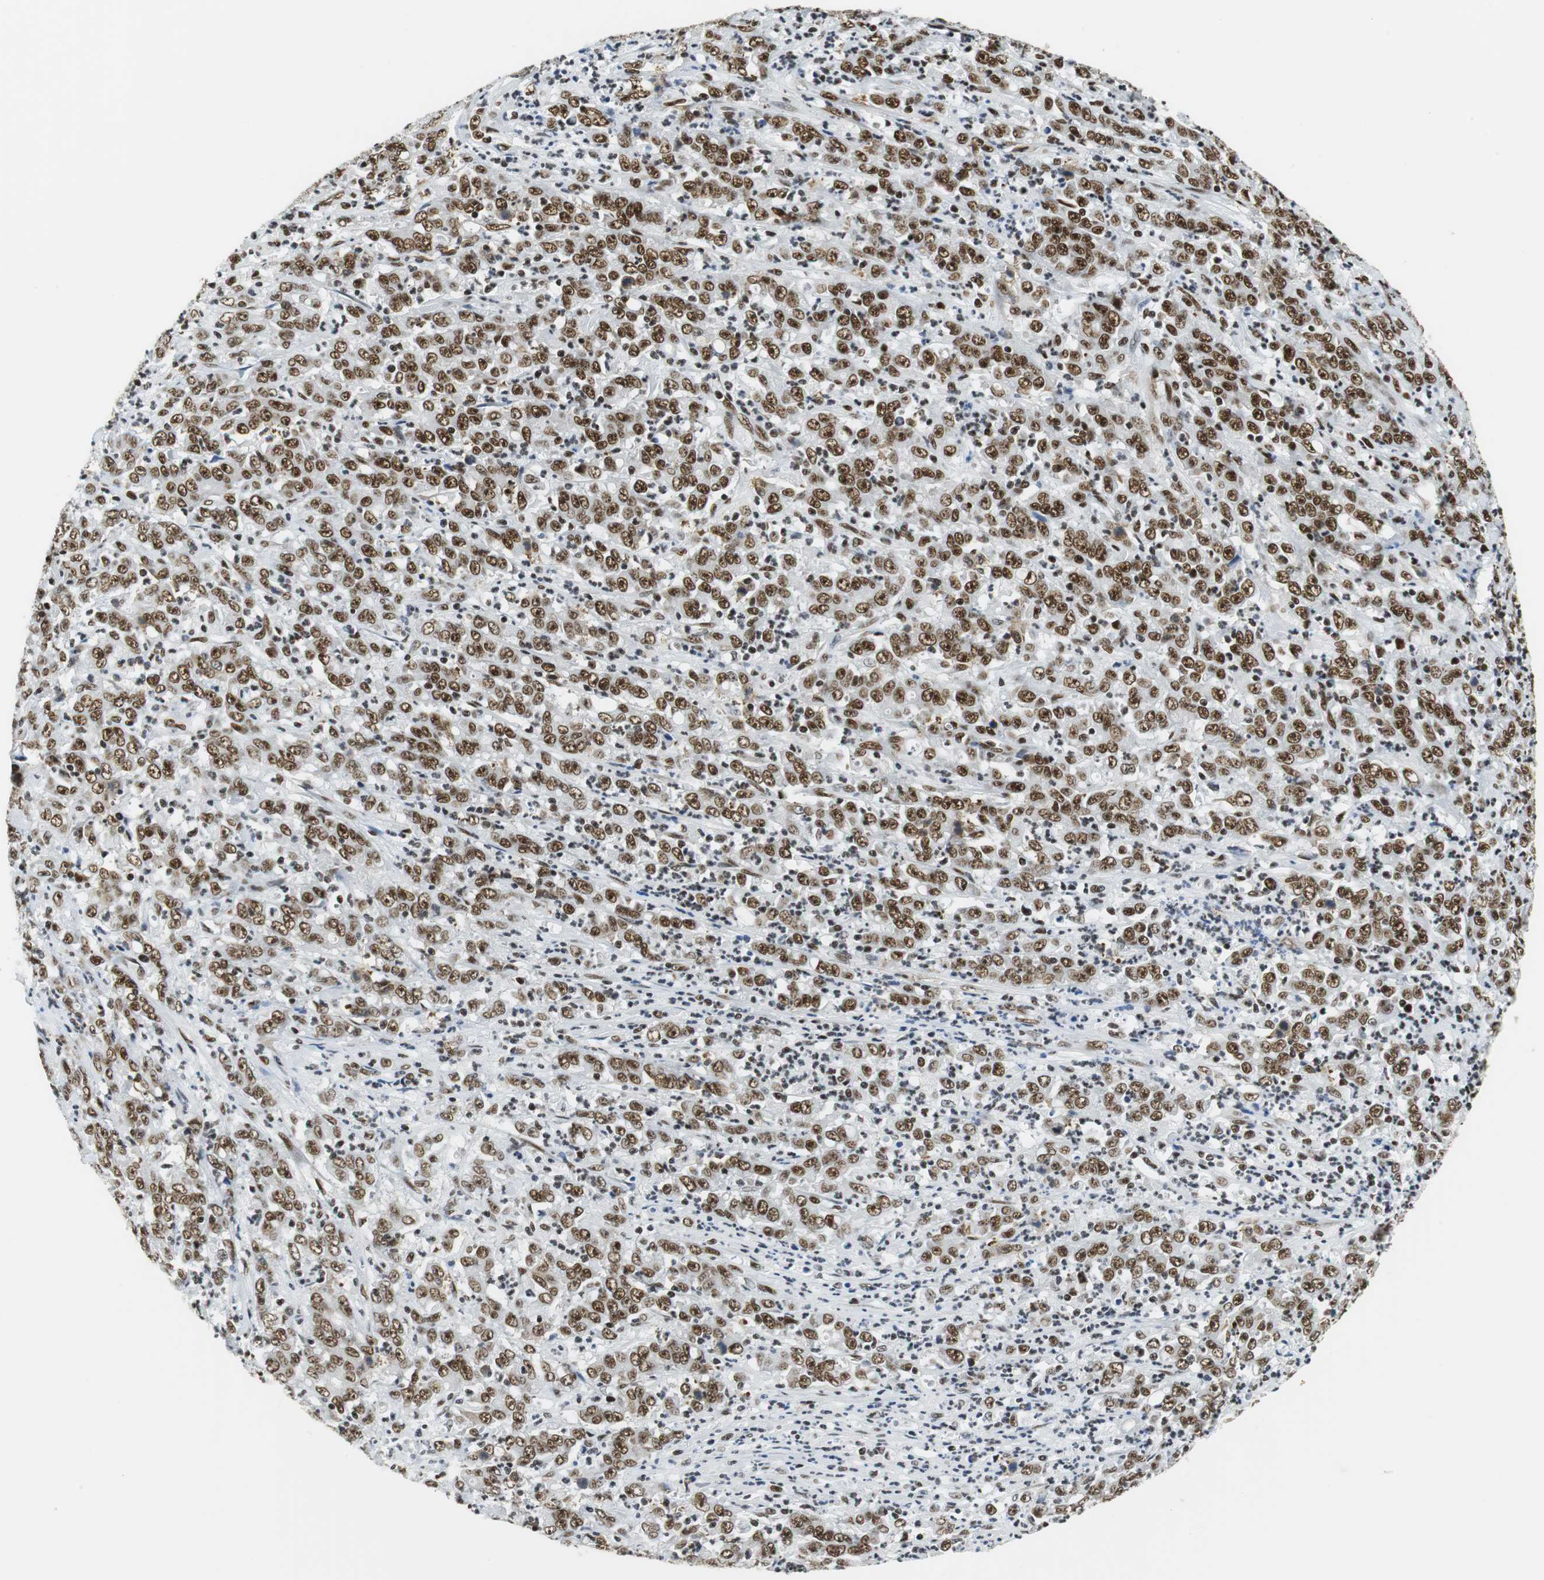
{"staining": {"intensity": "strong", "quantity": ">75%", "location": "nuclear"}, "tissue": "stomach cancer", "cell_type": "Tumor cells", "image_type": "cancer", "snomed": [{"axis": "morphology", "description": "Adenocarcinoma, NOS"}, {"axis": "topography", "description": "Stomach, lower"}], "caption": "This is a histology image of immunohistochemistry staining of stomach adenocarcinoma, which shows strong expression in the nuclear of tumor cells.", "gene": "PRKDC", "patient": {"sex": "female", "age": 71}}